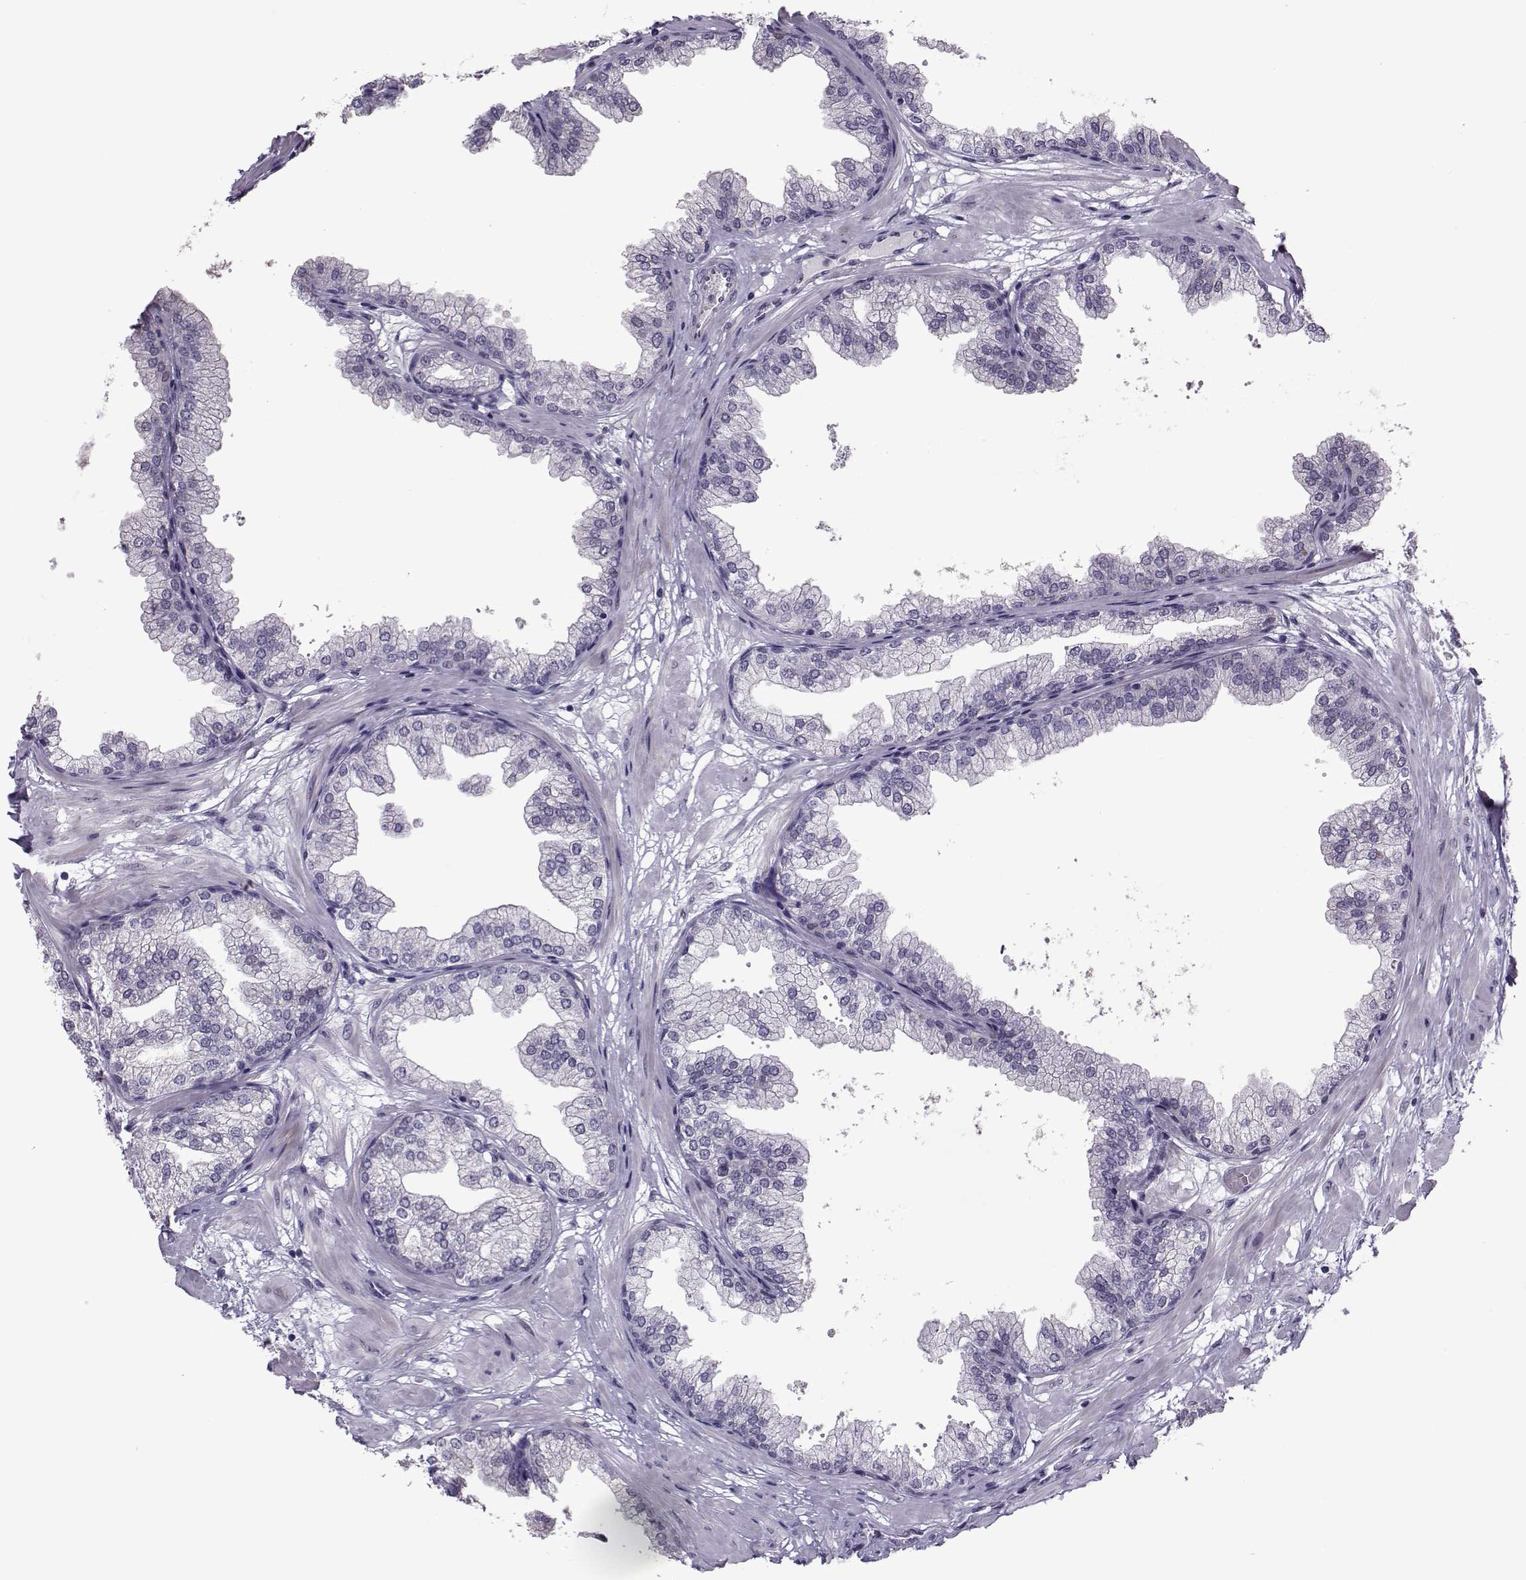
{"staining": {"intensity": "negative", "quantity": "none", "location": "none"}, "tissue": "prostate", "cell_type": "Glandular cells", "image_type": "normal", "snomed": [{"axis": "morphology", "description": "Normal tissue, NOS"}, {"axis": "topography", "description": "Prostate"}], "caption": "Immunohistochemistry (IHC) of normal human prostate shows no positivity in glandular cells. (Brightfield microscopy of DAB immunohistochemistry (IHC) at high magnification).", "gene": "ASRGL1", "patient": {"sex": "male", "age": 37}}